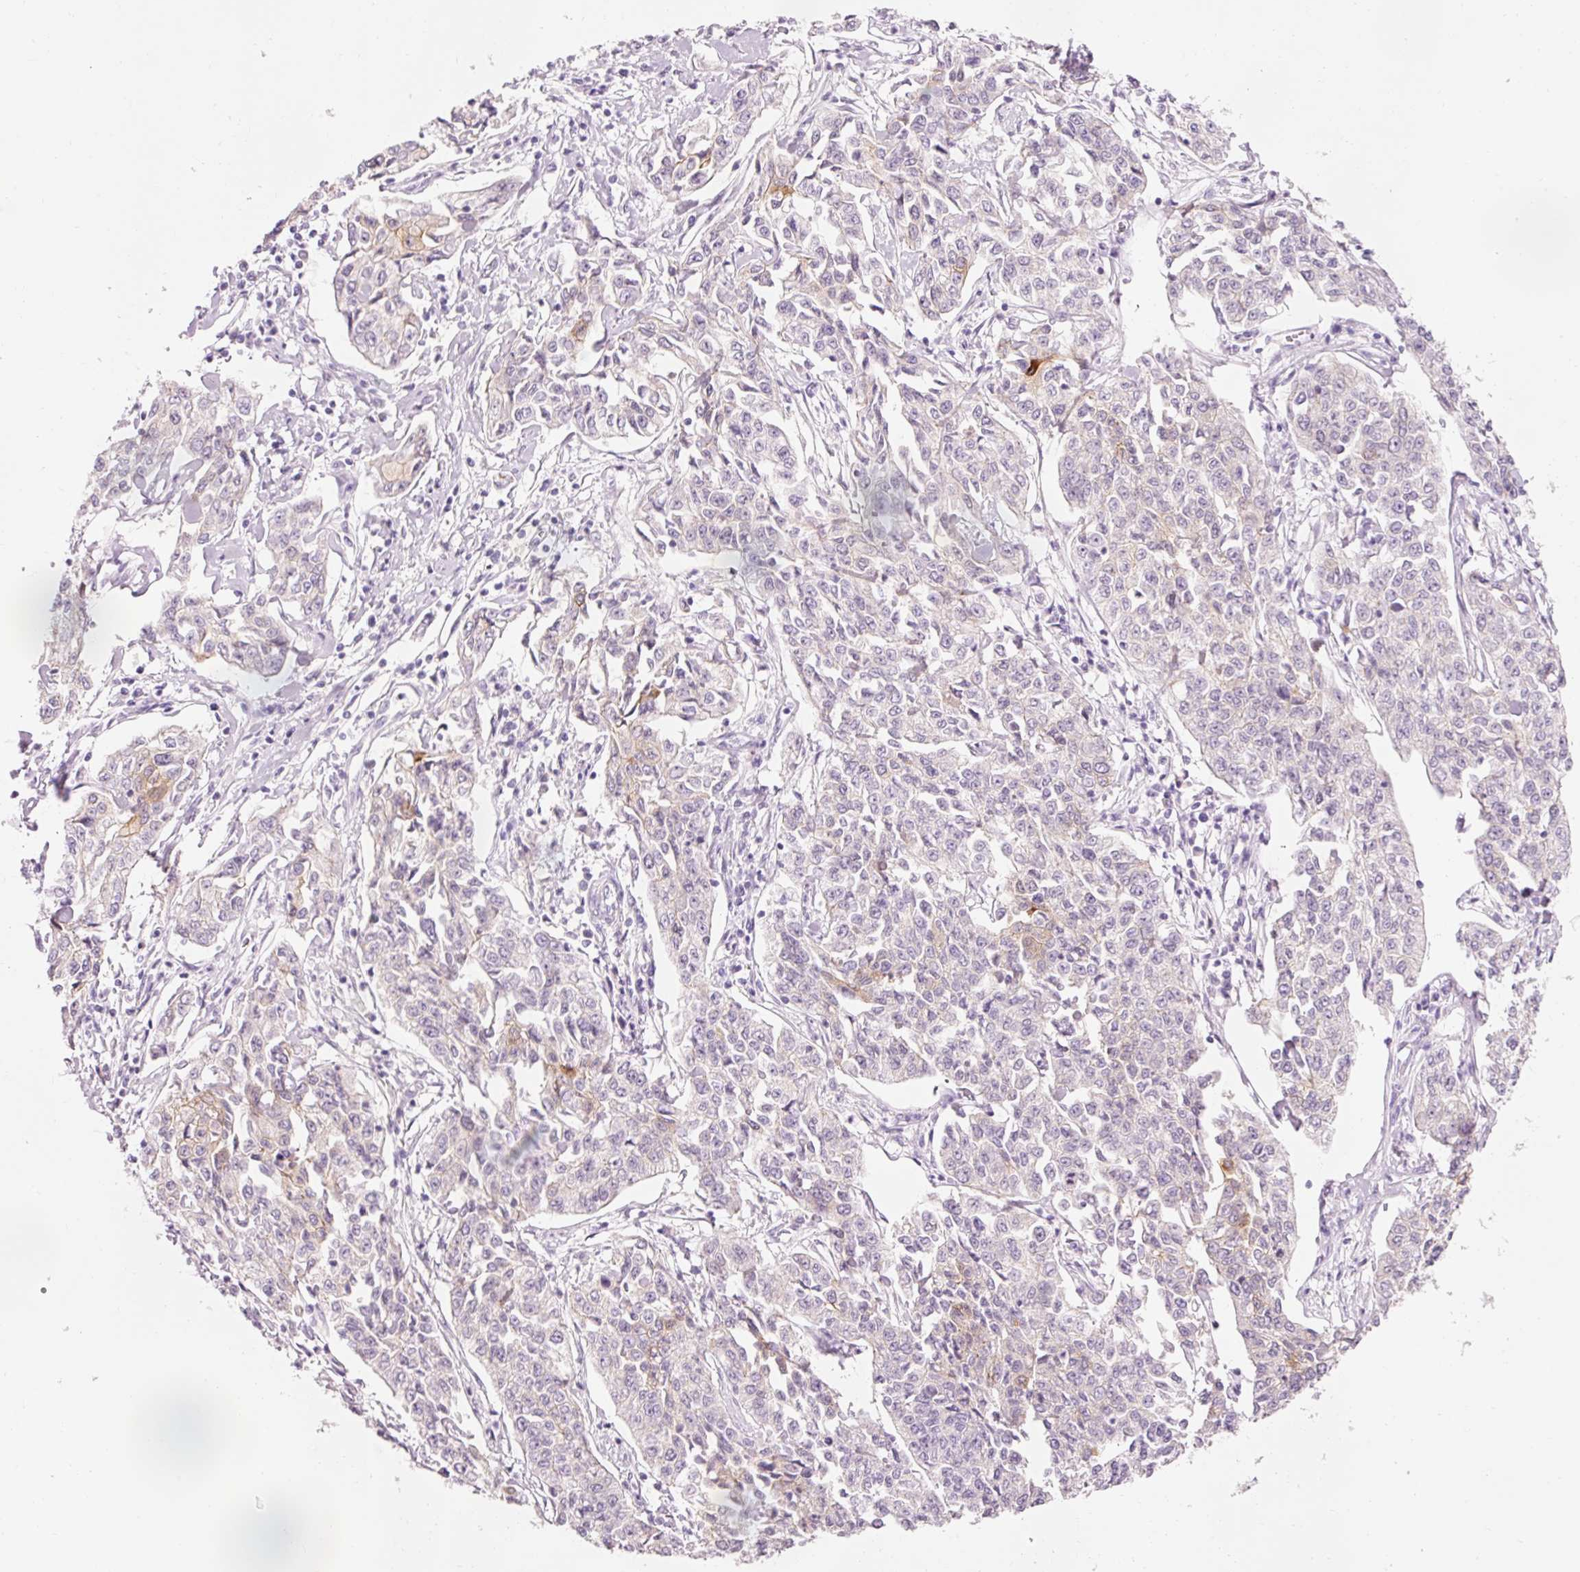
{"staining": {"intensity": "weak", "quantity": "<25%", "location": "cytoplasmic/membranous"}, "tissue": "cervical cancer", "cell_type": "Tumor cells", "image_type": "cancer", "snomed": [{"axis": "morphology", "description": "Squamous cell carcinoma, NOS"}, {"axis": "topography", "description": "Cervix"}], "caption": "This is a image of immunohistochemistry staining of cervical cancer (squamous cell carcinoma), which shows no staining in tumor cells.", "gene": "DHRS11", "patient": {"sex": "female", "age": 35}}